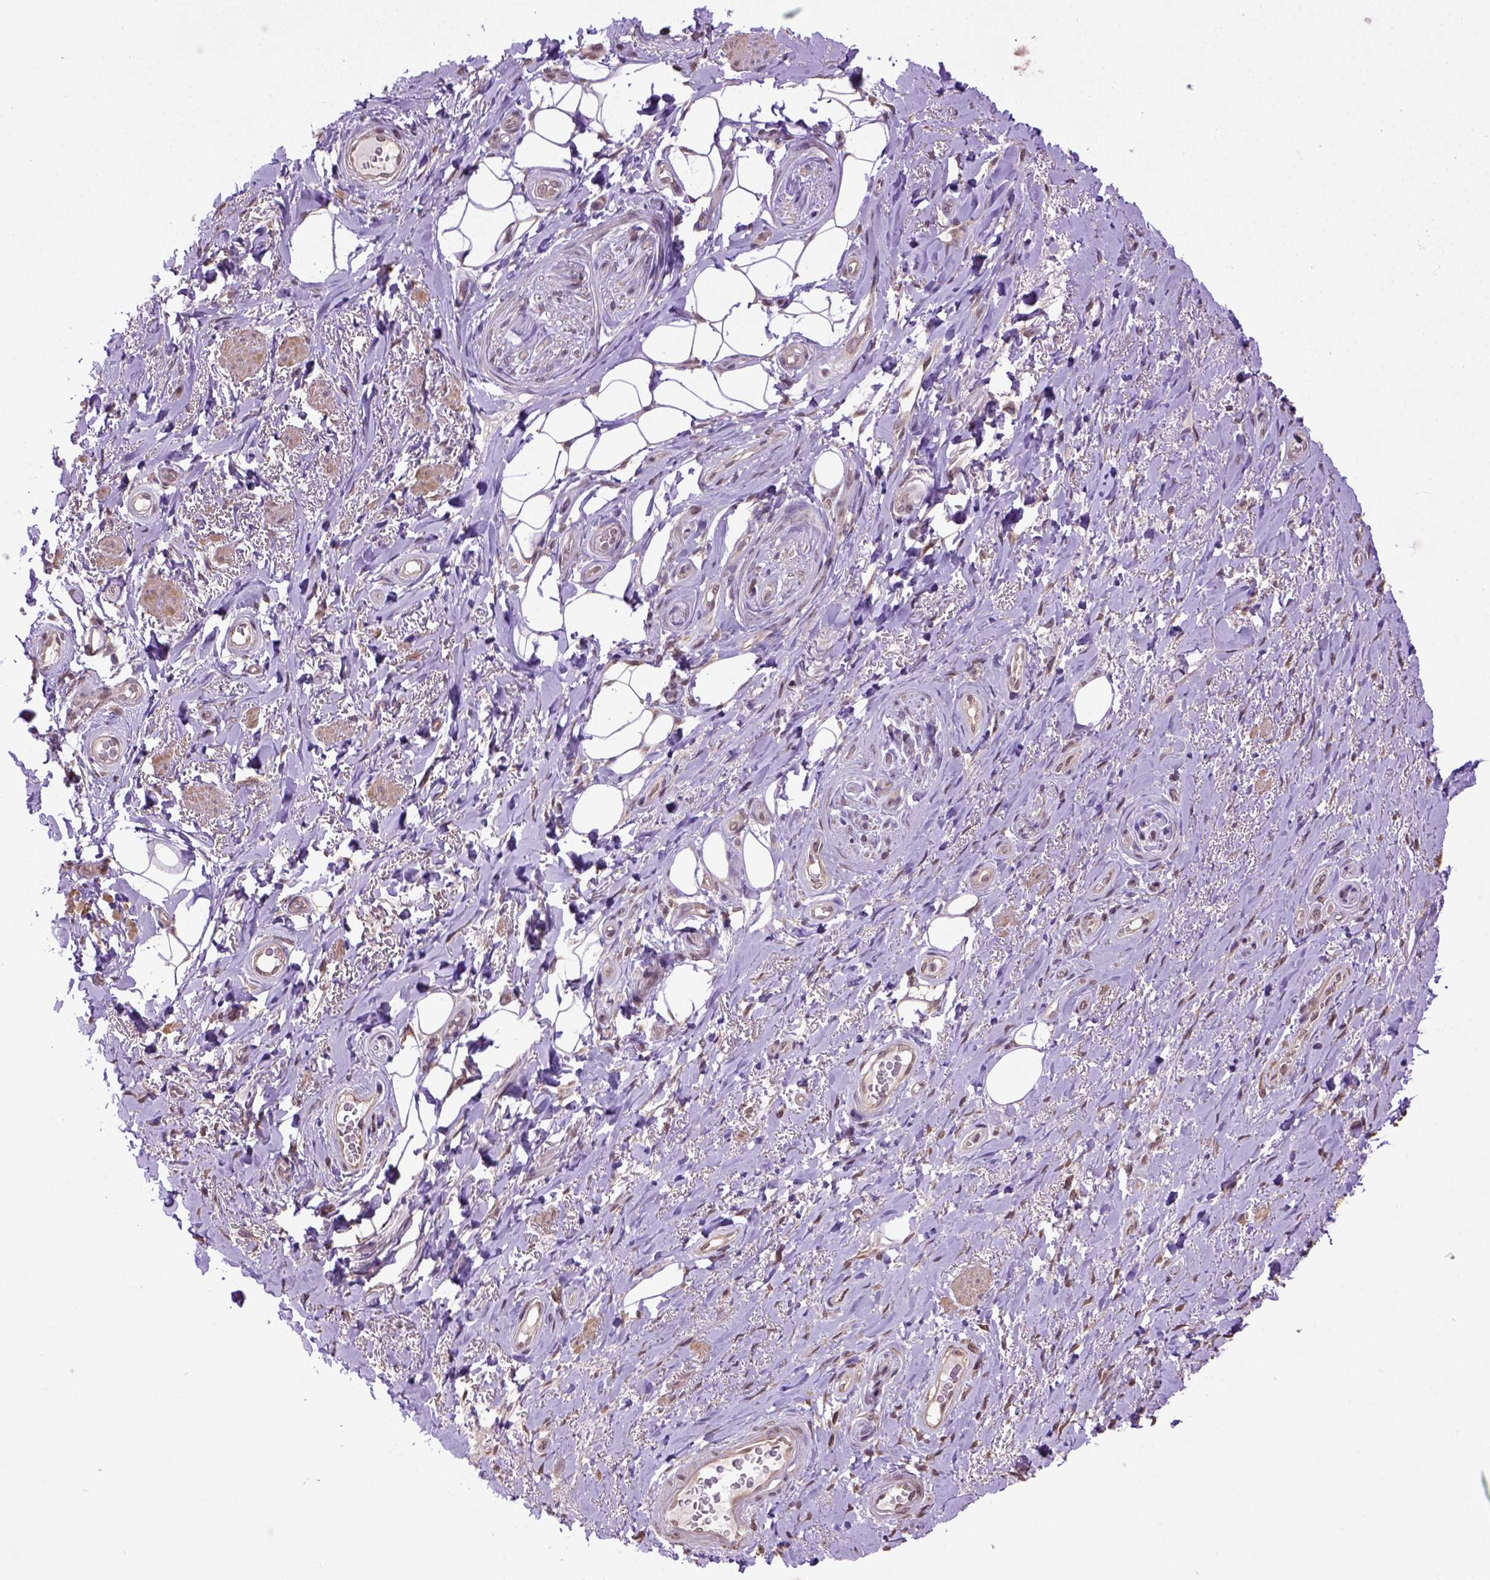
{"staining": {"intensity": "weak", "quantity": "25%-75%", "location": "cytoplasmic/membranous"}, "tissue": "adipose tissue", "cell_type": "Adipocytes", "image_type": "normal", "snomed": [{"axis": "morphology", "description": "Normal tissue, NOS"}, {"axis": "topography", "description": "Anal"}, {"axis": "topography", "description": "Peripheral nerve tissue"}], "caption": "An immunohistochemistry (IHC) image of unremarkable tissue is shown. Protein staining in brown shows weak cytoplasmic/membranous positivity in adipose tissue within adipocytes.", "gene": "WDR17", "patient": {"sex": "male", "age": 53}}